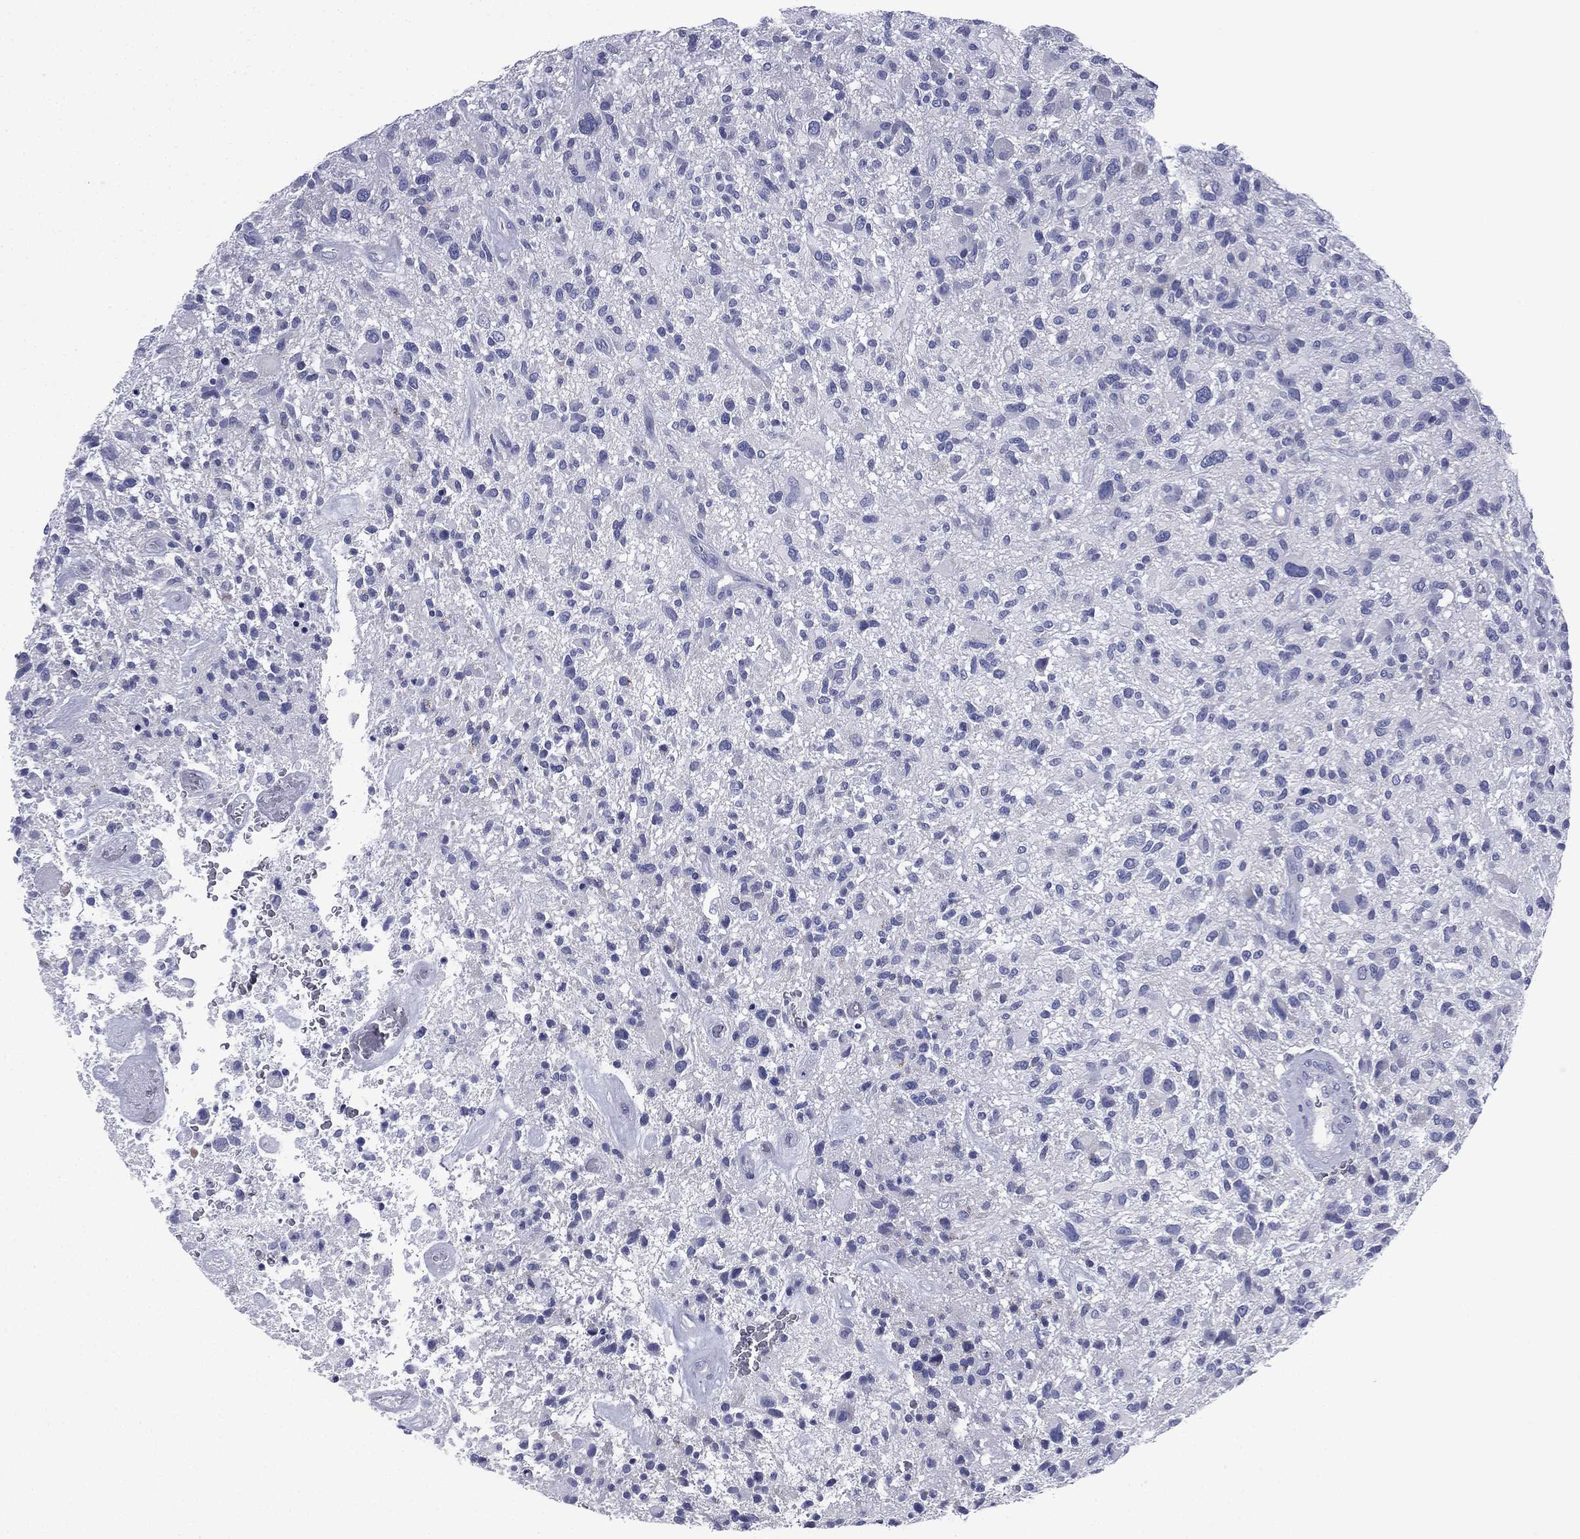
{"staining": {"intensity": "negative", "quantity": "none", "location": "none"}, "tissue": "glioma", "cell_type": "Tumor cells", "image_type": "cancer", "snomed": [{"axis": "morphology", "description": "Glioma, malignant, High grade"}, {"axis": "topography", "description": "Brain"}], "caption": "IHC micrograph of neoplastic tissue: glioma stained with DAB (3,3'-diaminobenzidine) reveals no significant protein expression in tumor cells.", "gene": "FCER2", "patient": {"sex": "male", "age": 47}}